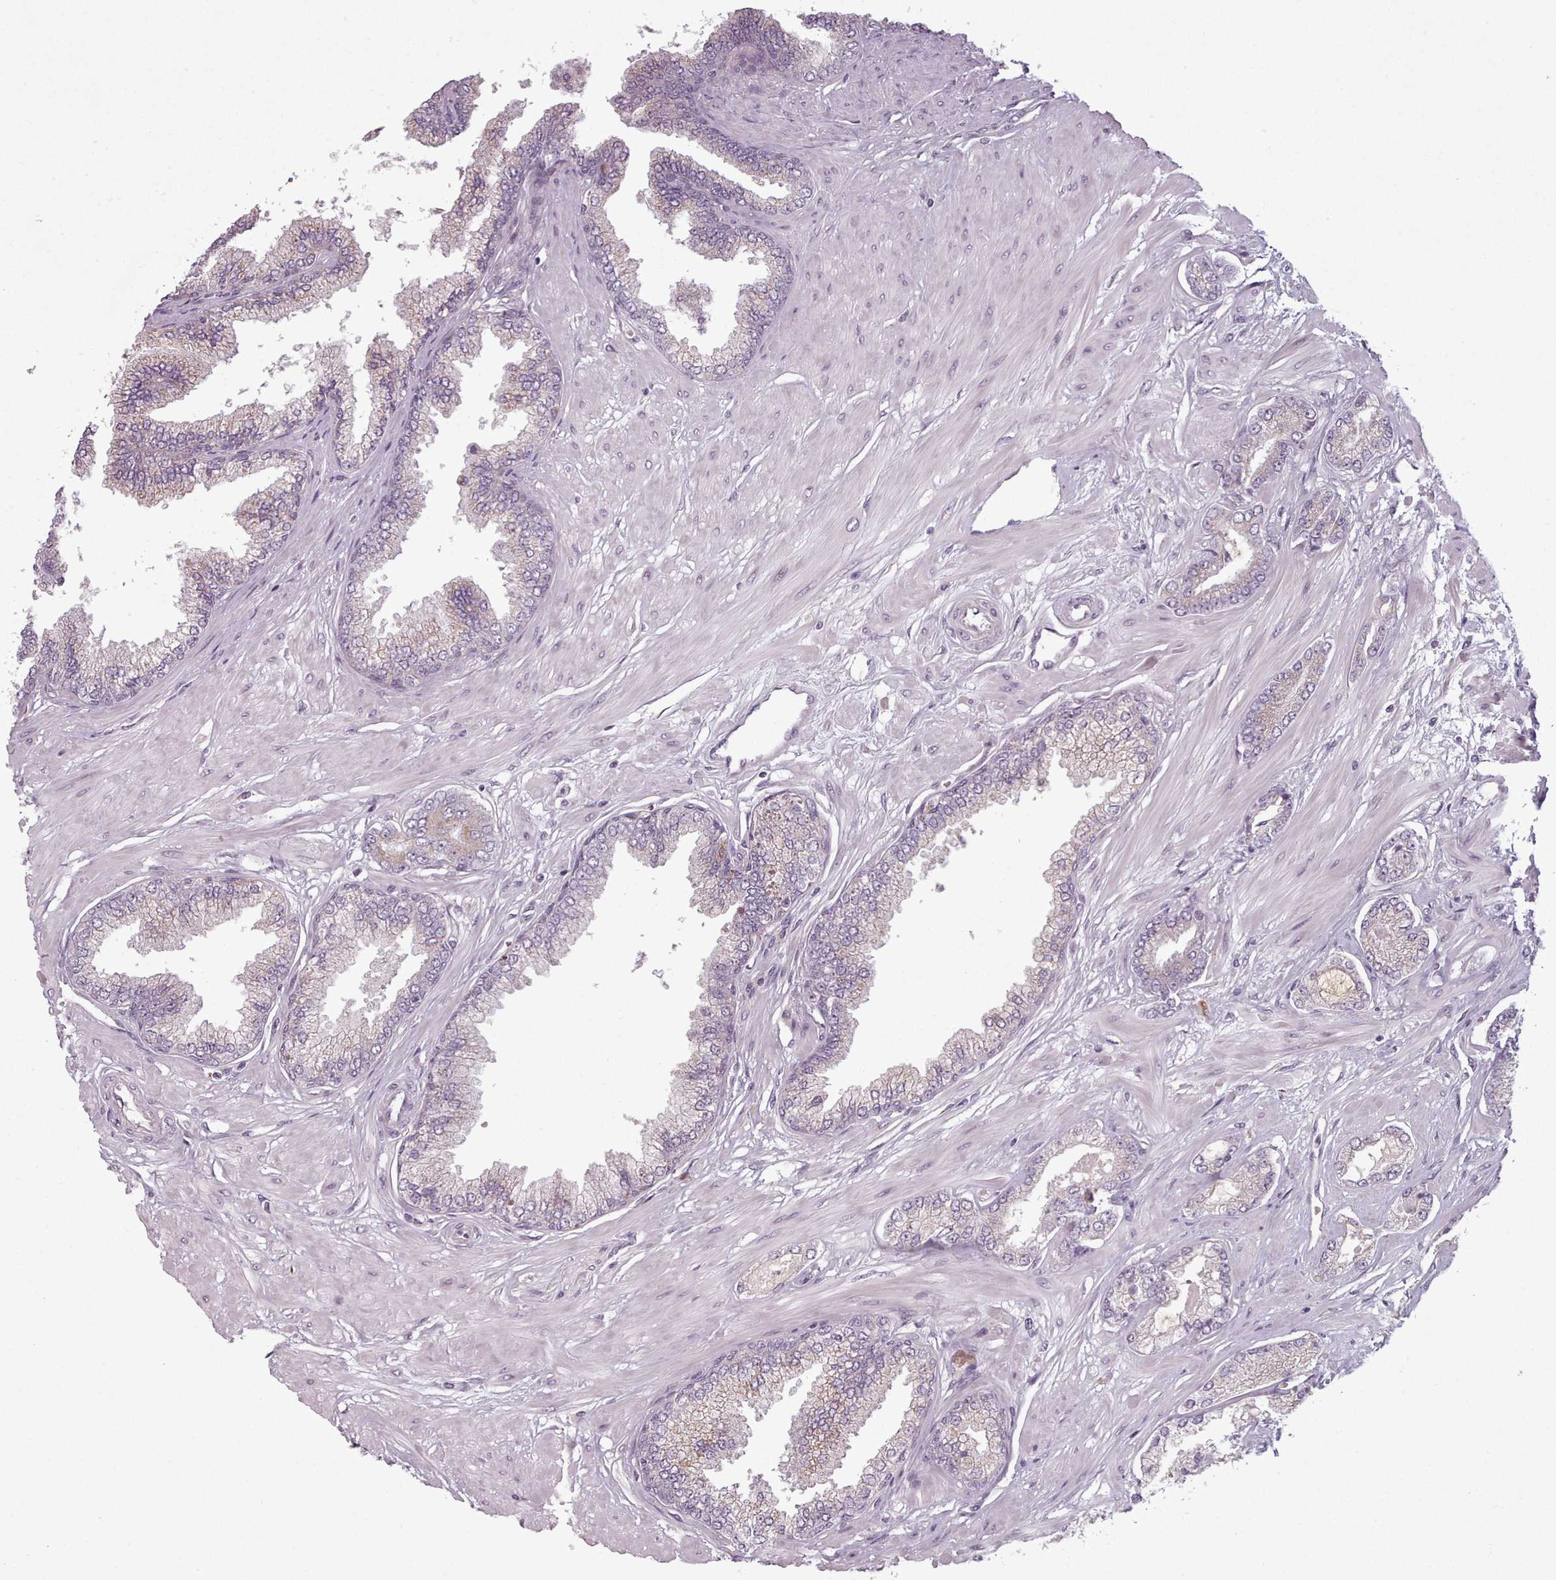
{"staining": {"intensity": "negative", "quantity": "none", "location": "none"}, "tissue": "prostate cancer", "cell_type": "Tumor cells", "image_type": "cancer", "snomed": [{"axis": "morphology", "description": "Adenocarcinoma, Low grade"}, {"axis": "topography", "description": "Prostate"}], "caption": "Immunohistochemical staining of human prostate adenocarcinoma (low-grade) shows no significant staining in tumor cells. Nuclei are stained in blue.", "gene": "LAPTM5", "patient": {"sex": "male", "age": 64}}